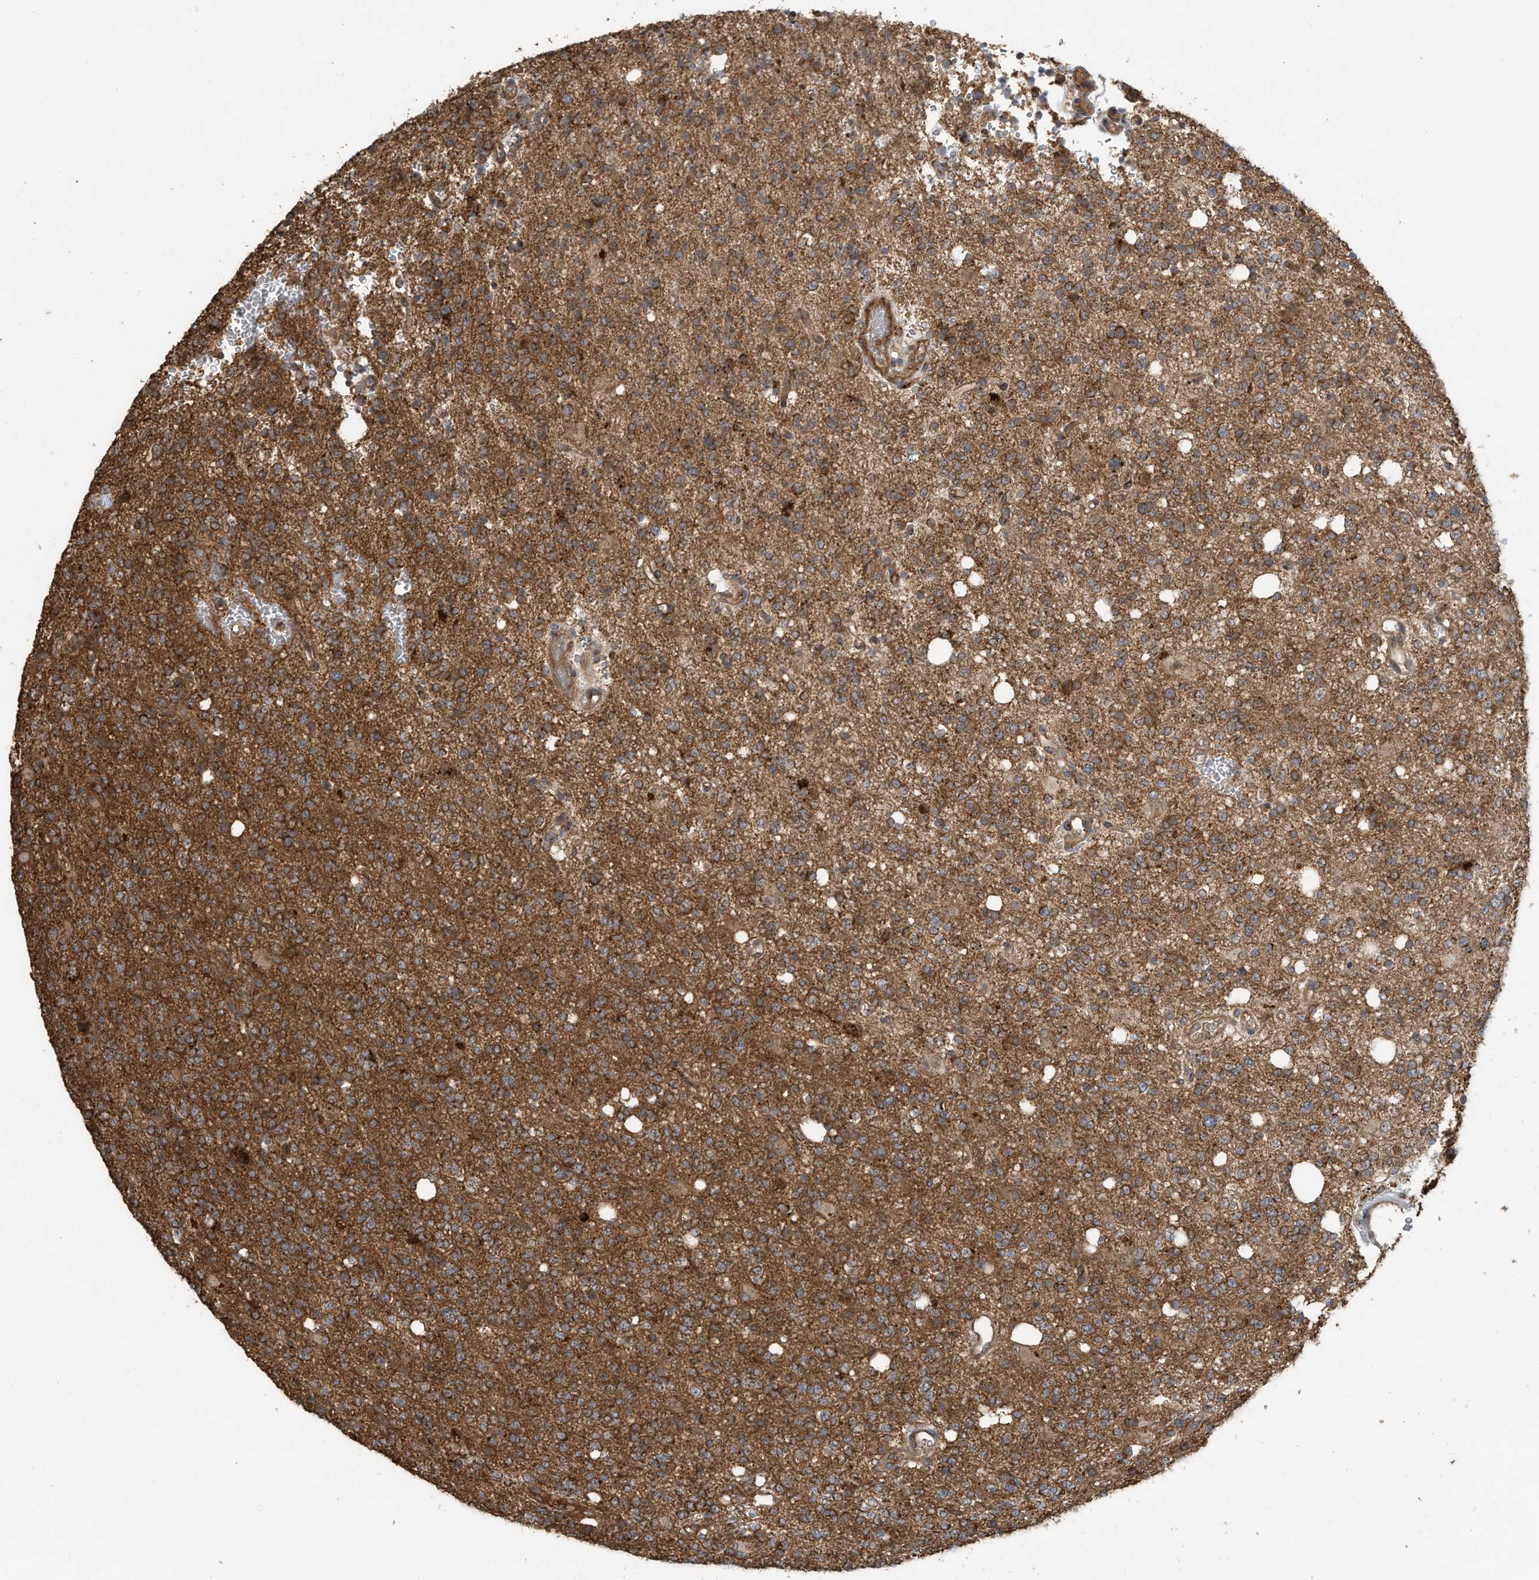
{"staining": {"intensity": "moderate", "quantity": ">75%", "location": "cytoplasmic/membranous"}, "tissue": "glioma", "cell_type": "Tumor cells", "image_type": "cancer", "snomed": [{"axis": "morphology", "description": "Glioma, malignant, High grade"}, {"axis": "topography", "description": "Brain"}], "caption": "DAB (3,3'-diaminobenzidine) immunohistochemical staining of malignant glioma (high-grade) reveals moderate cytoplasmic/membranous protein expression in approximately >75% of tumor cells. The staining was performed using DAB to visualize the protein expression in brown, while the nuclei were stained in blue with hematoxylin (Magnification: 20x).", "gene": "C2orf74", "patient": {"sex": "female", "age": 62}}